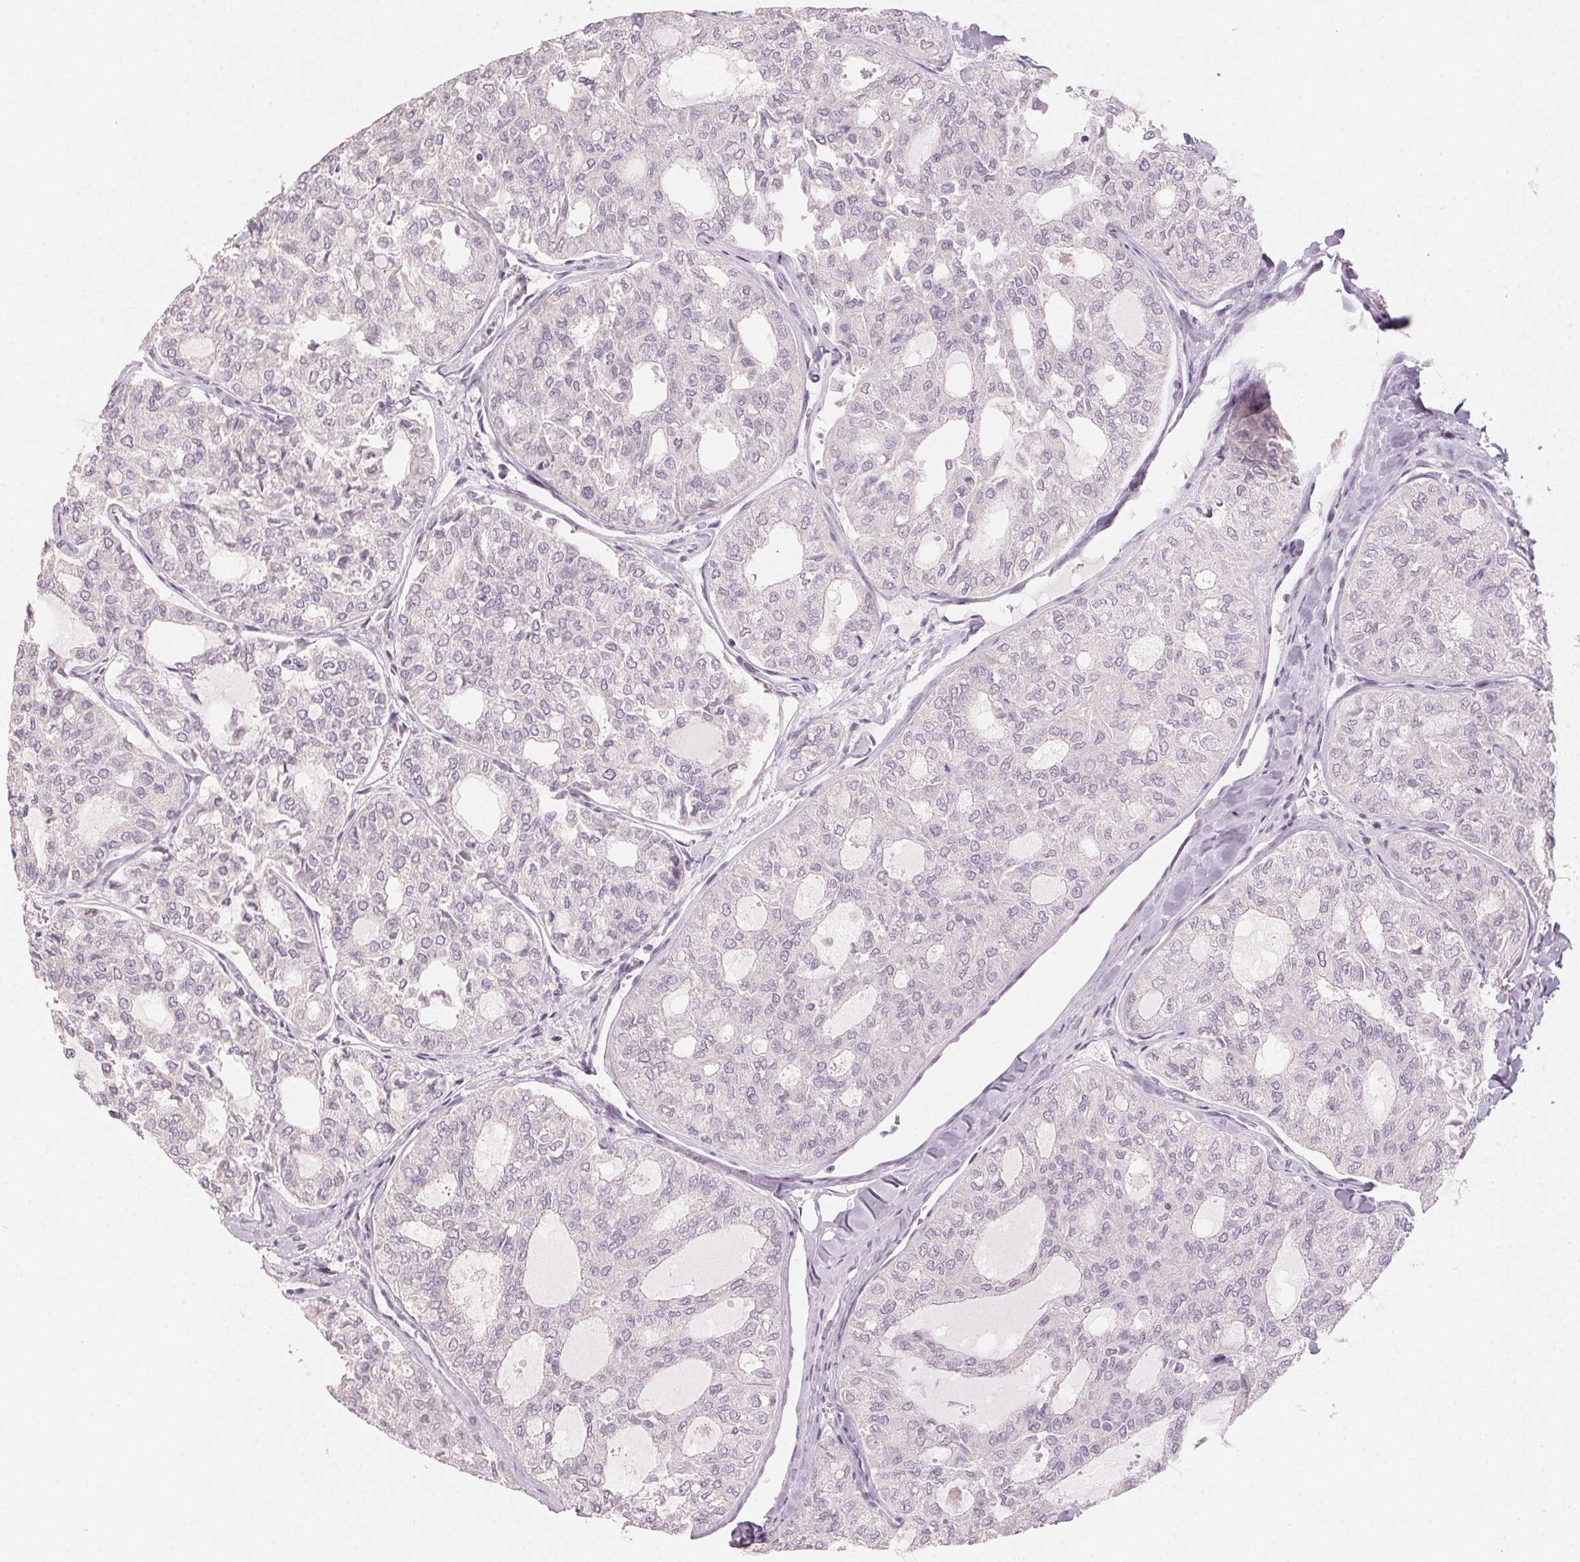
{"staining": {"intensity": "negative", "quantity": "none", "location": "none"}, "tissue": "thyroid cancer", "cell_type": "Tumor cells", "image_type": "cancer", "snomed": [{"axis": "morphology", "description": "Follicular adenoma carcinoma, NOS"}, {"axis": "topography", "description": "Thyroid gland"}], "caption": "Immunohistochemical staining of thyroid follicular adenoma carcinoma displays no significant staining in tumor cells. (IHC, brightfield microscopy, high magnification).", "gene": "LVRN", "patient": {"sex": "male", "age": 75}}